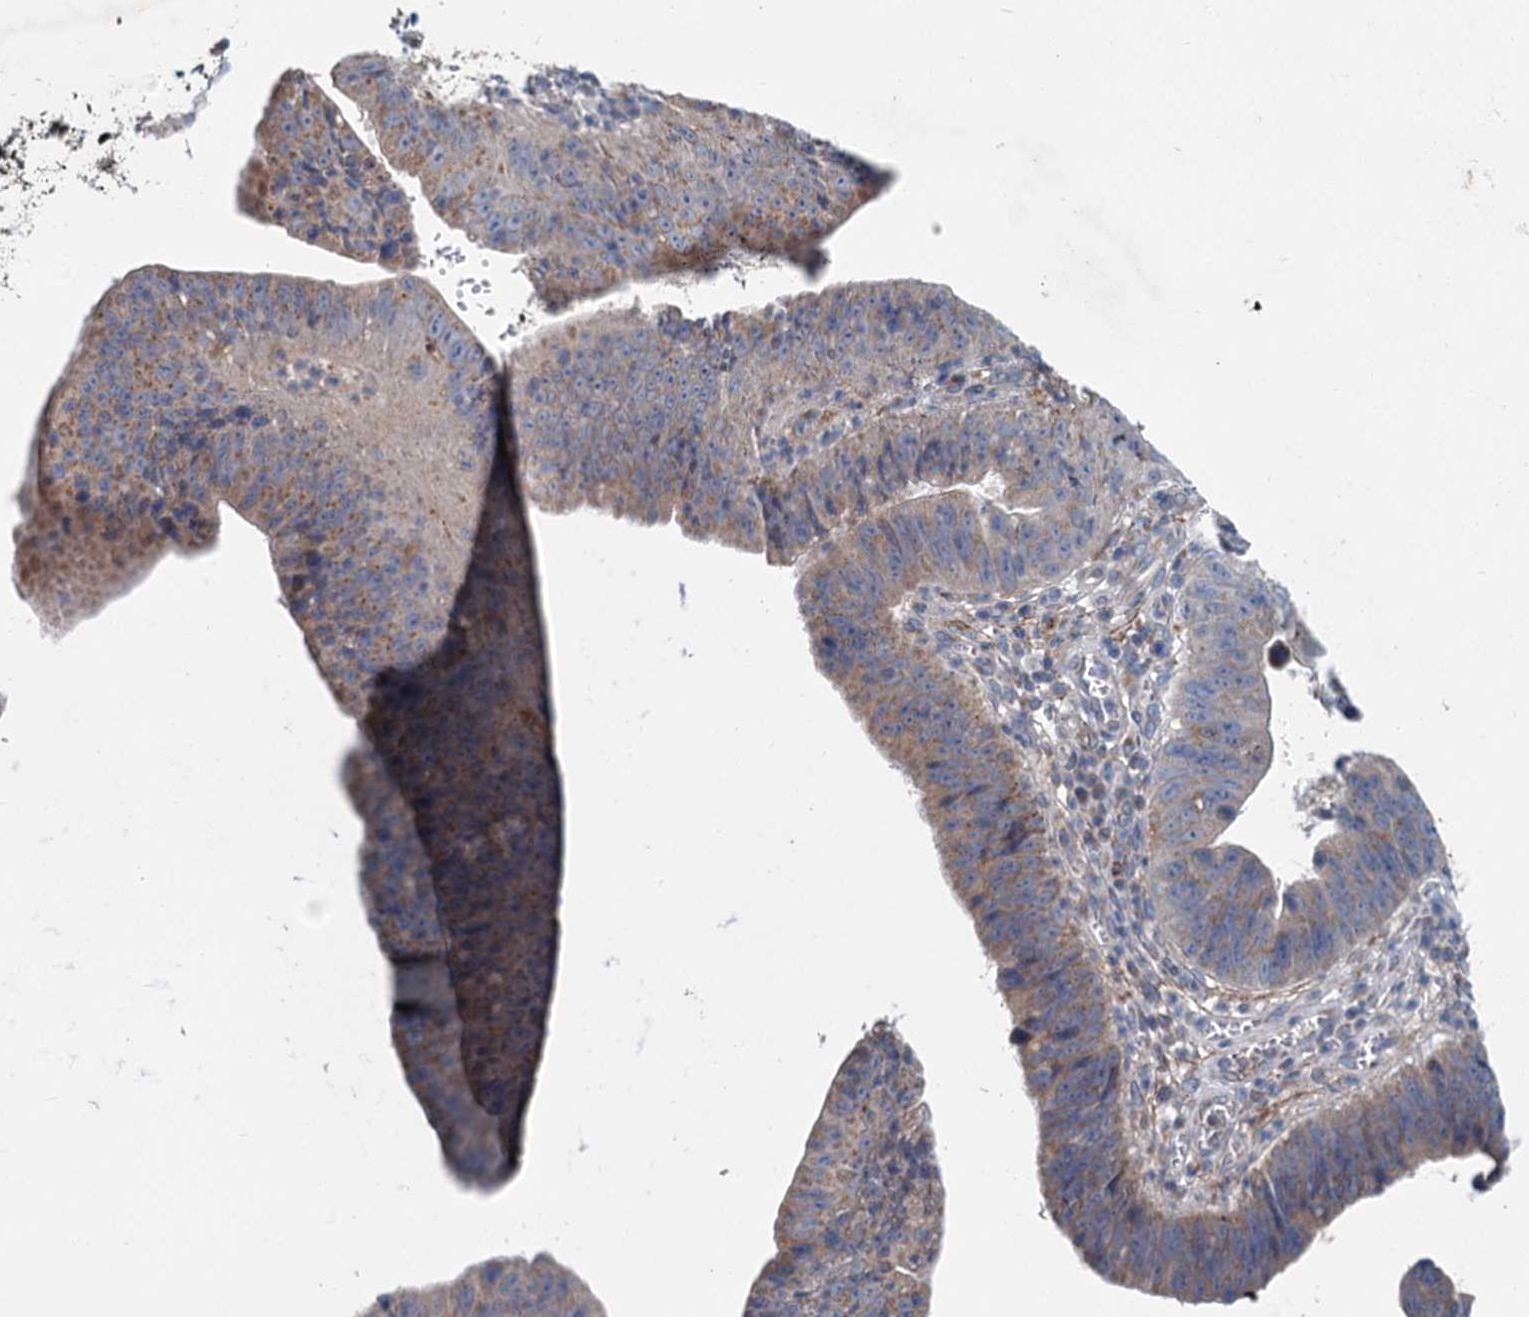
{"staining": {"intensity": "moderate", "quantity": "25%-75%", "location": "cytoplasmic/membranous"}, "tissue": "stomach cancer", "cell_type": "Tumor cells", "image_type": "cancer", "snomed": [{"axis": "morphology", "description": "Adenocarcinoma, NOS"}, {"axis": "topography", "description": "Stomach"}], "caption": "Immunohistochemistry (DAB) staining of stomach cancer demonstrates moderate cytoplasmic/membranous protein staining in approximately 25%-75% of tumor cells. The staining is performed using DAB brown chromogen to label protein expression. The nuclei are counter-stained blue using hematoxylin.", "gene": "ADCY2", "patient": {"sex": "male", "age": 59}}